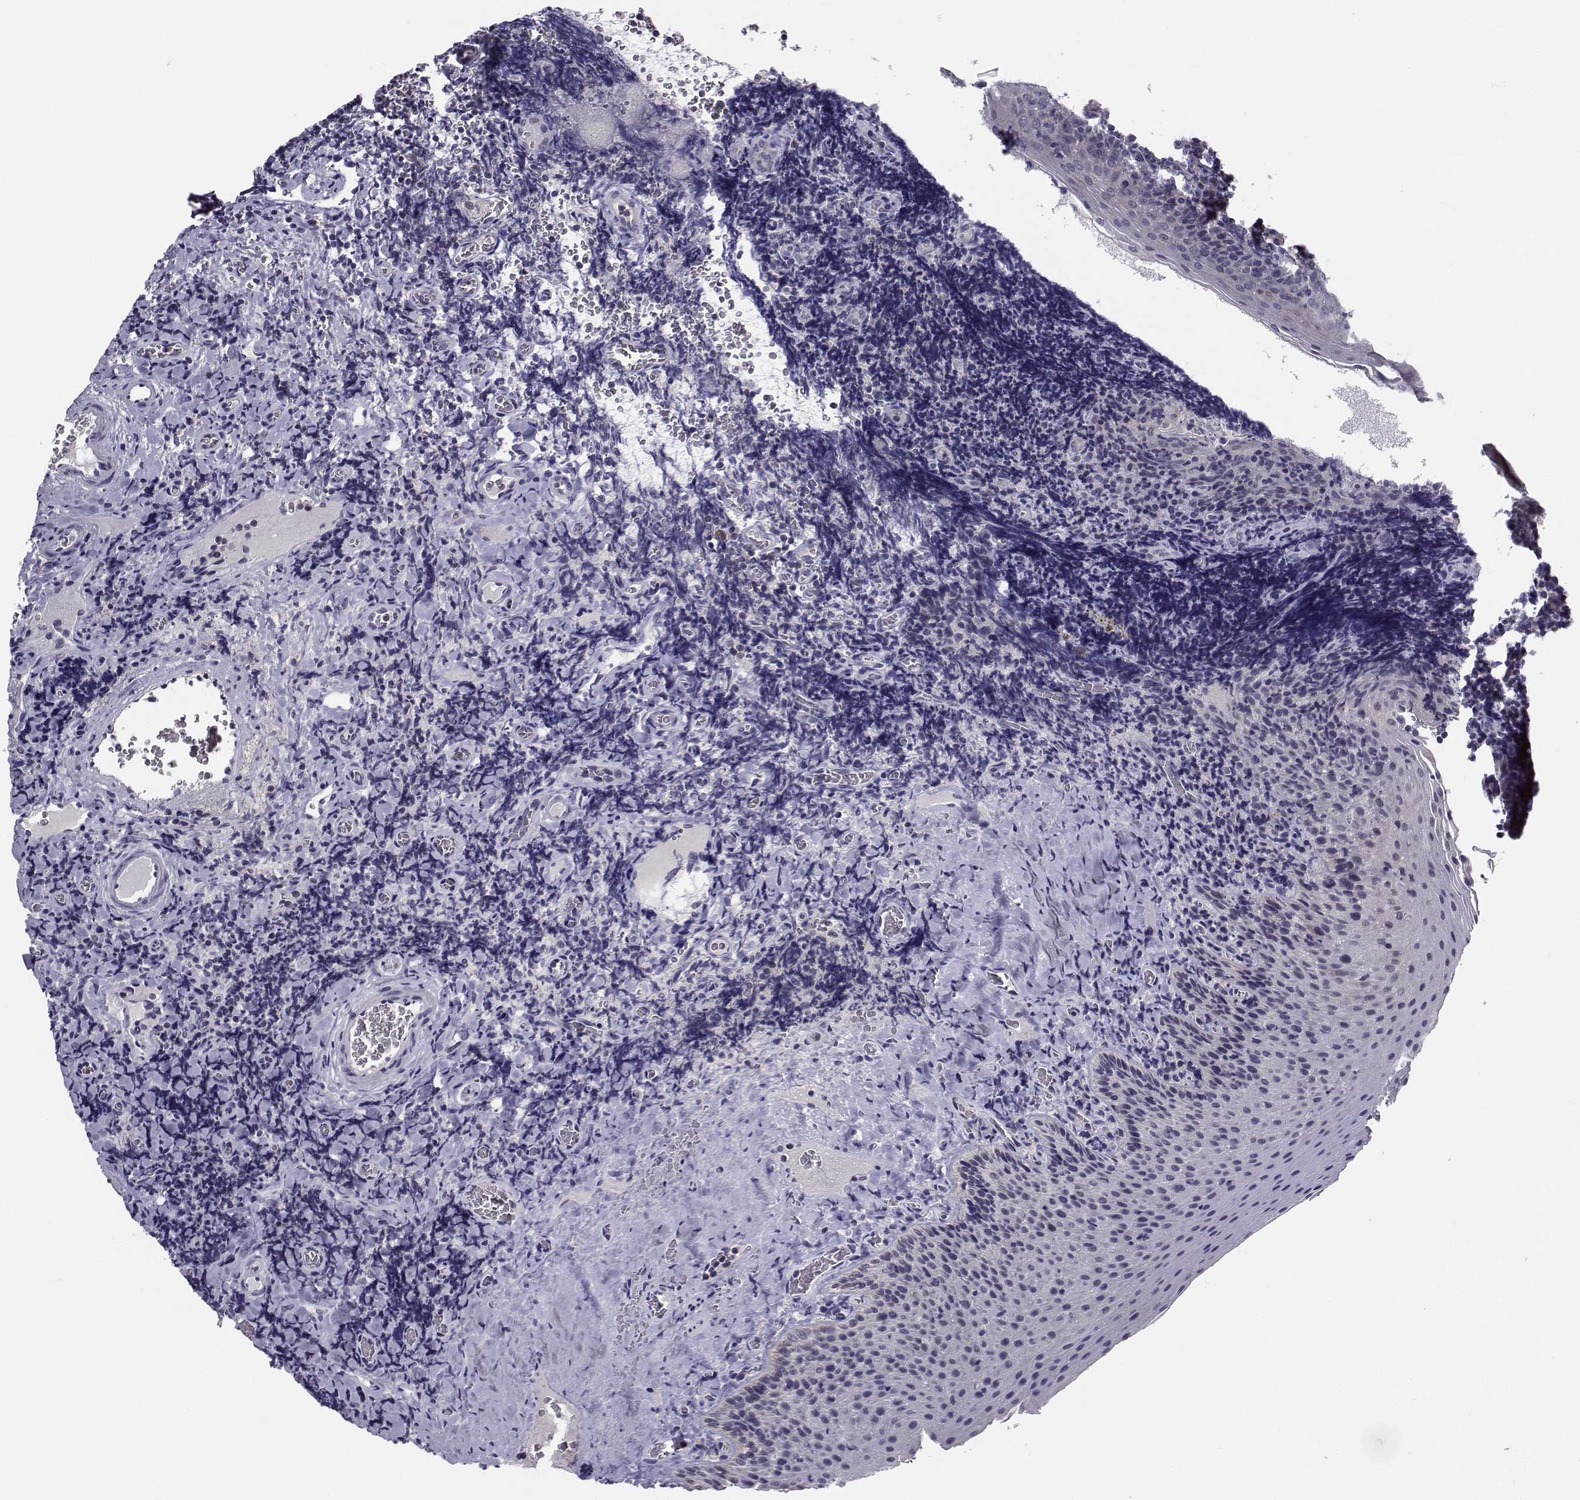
{"staining": {"intensity": "negative", "quantity": "none", "location": "none"}, "tissue": "tonsil", "cell_type": "Germinal center cells", "image_type": "normal", "snomed": [{"axis": "morphology", "description": "Normal tissue, NOS"}, {"axis": "morphology", "description": "Inflammation, NOS"}, {"axis": "topography", "description": "Tonsil"}], "caption": "A high-resolution image shows IHC staining of unremarkable tonsil, which demonstrates no significant staining in germinal center cells.", "gene": "ANGPT1", "patient": {"sex": "female", "age": 31}}